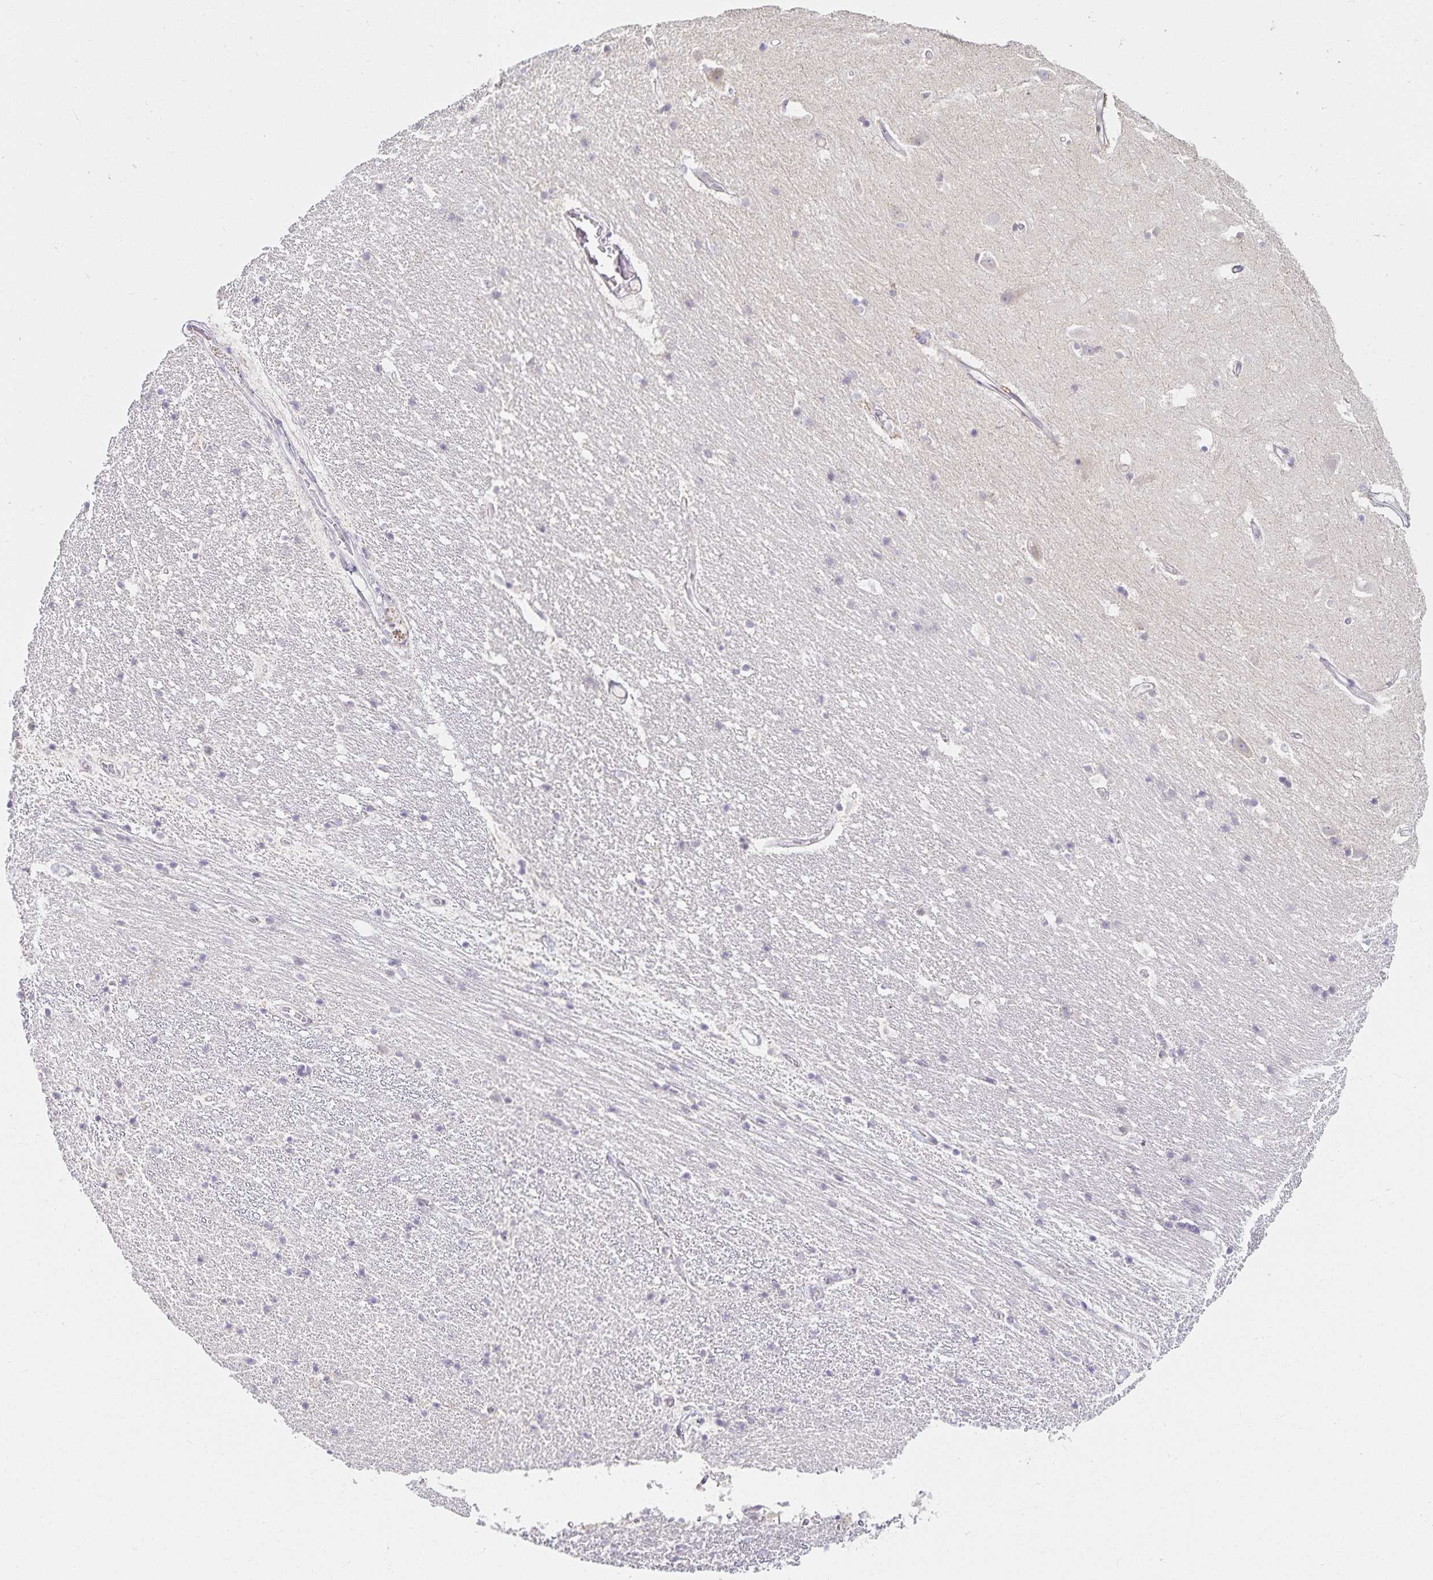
{"staining": {"intensity": "negative", "quantity": "none", "location": "none"}, "tissue": "hippocampus", "cell_type": "Glial cells", "image_type": "normal", "snomed": [{"axis": "morphology", "description": "Normal tissue, NOS"}, {"axis": "topography", "description": "Hippocampus"}], "caption": "A histopathology image of hippocampus stained for a protein exhibits no brown staining in glial cells. The staining was performed using DAB to visualize the protein expression in brown, while the nuclei were stained in blue with hematoxylin (Magnification: 20x).", "gene": "GP2", "patient": {"sex": "male", "age": 63}}